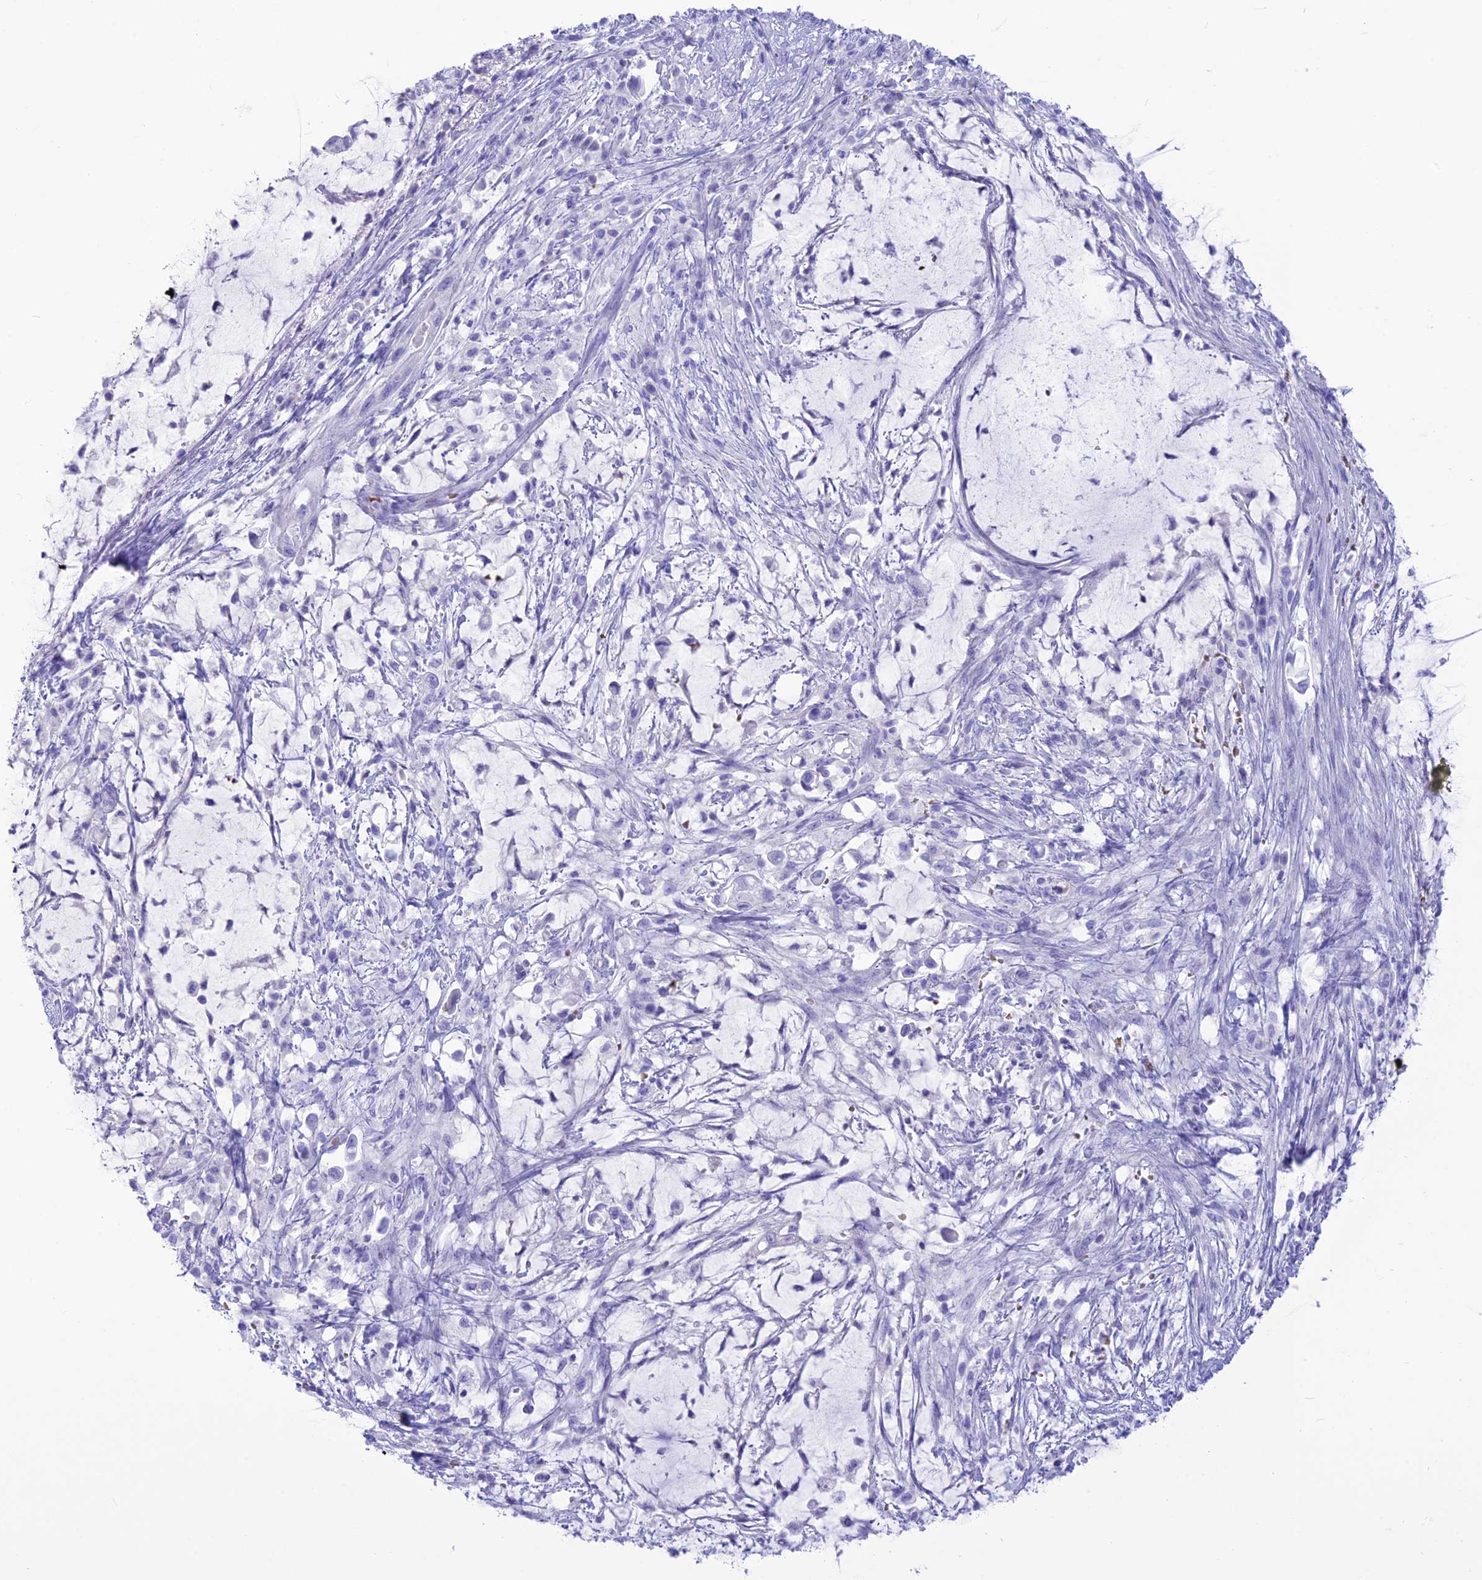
{"staining": {"intensity": "negative", "quantity": "none", "location": "none"}, "tissue": "pancreatic cancer", "cell_type": "Tumor cells", "image_type": "cancer", "snomed": [{"axis": "morphology", "description": "Adenocarcinoma, NOS"}, {"axis": "topography", "description": "Pancreas"}], "caption": "High magnification brightfield microscopy of pancreatic cancer (adenocarcinoma) stained with DAB (brown) and counterstained with hematoxylin (blue): tumor cells show no significant positivity.", "gene": "GLYATL1", "patient": {"sex": "male", "age": 48}}